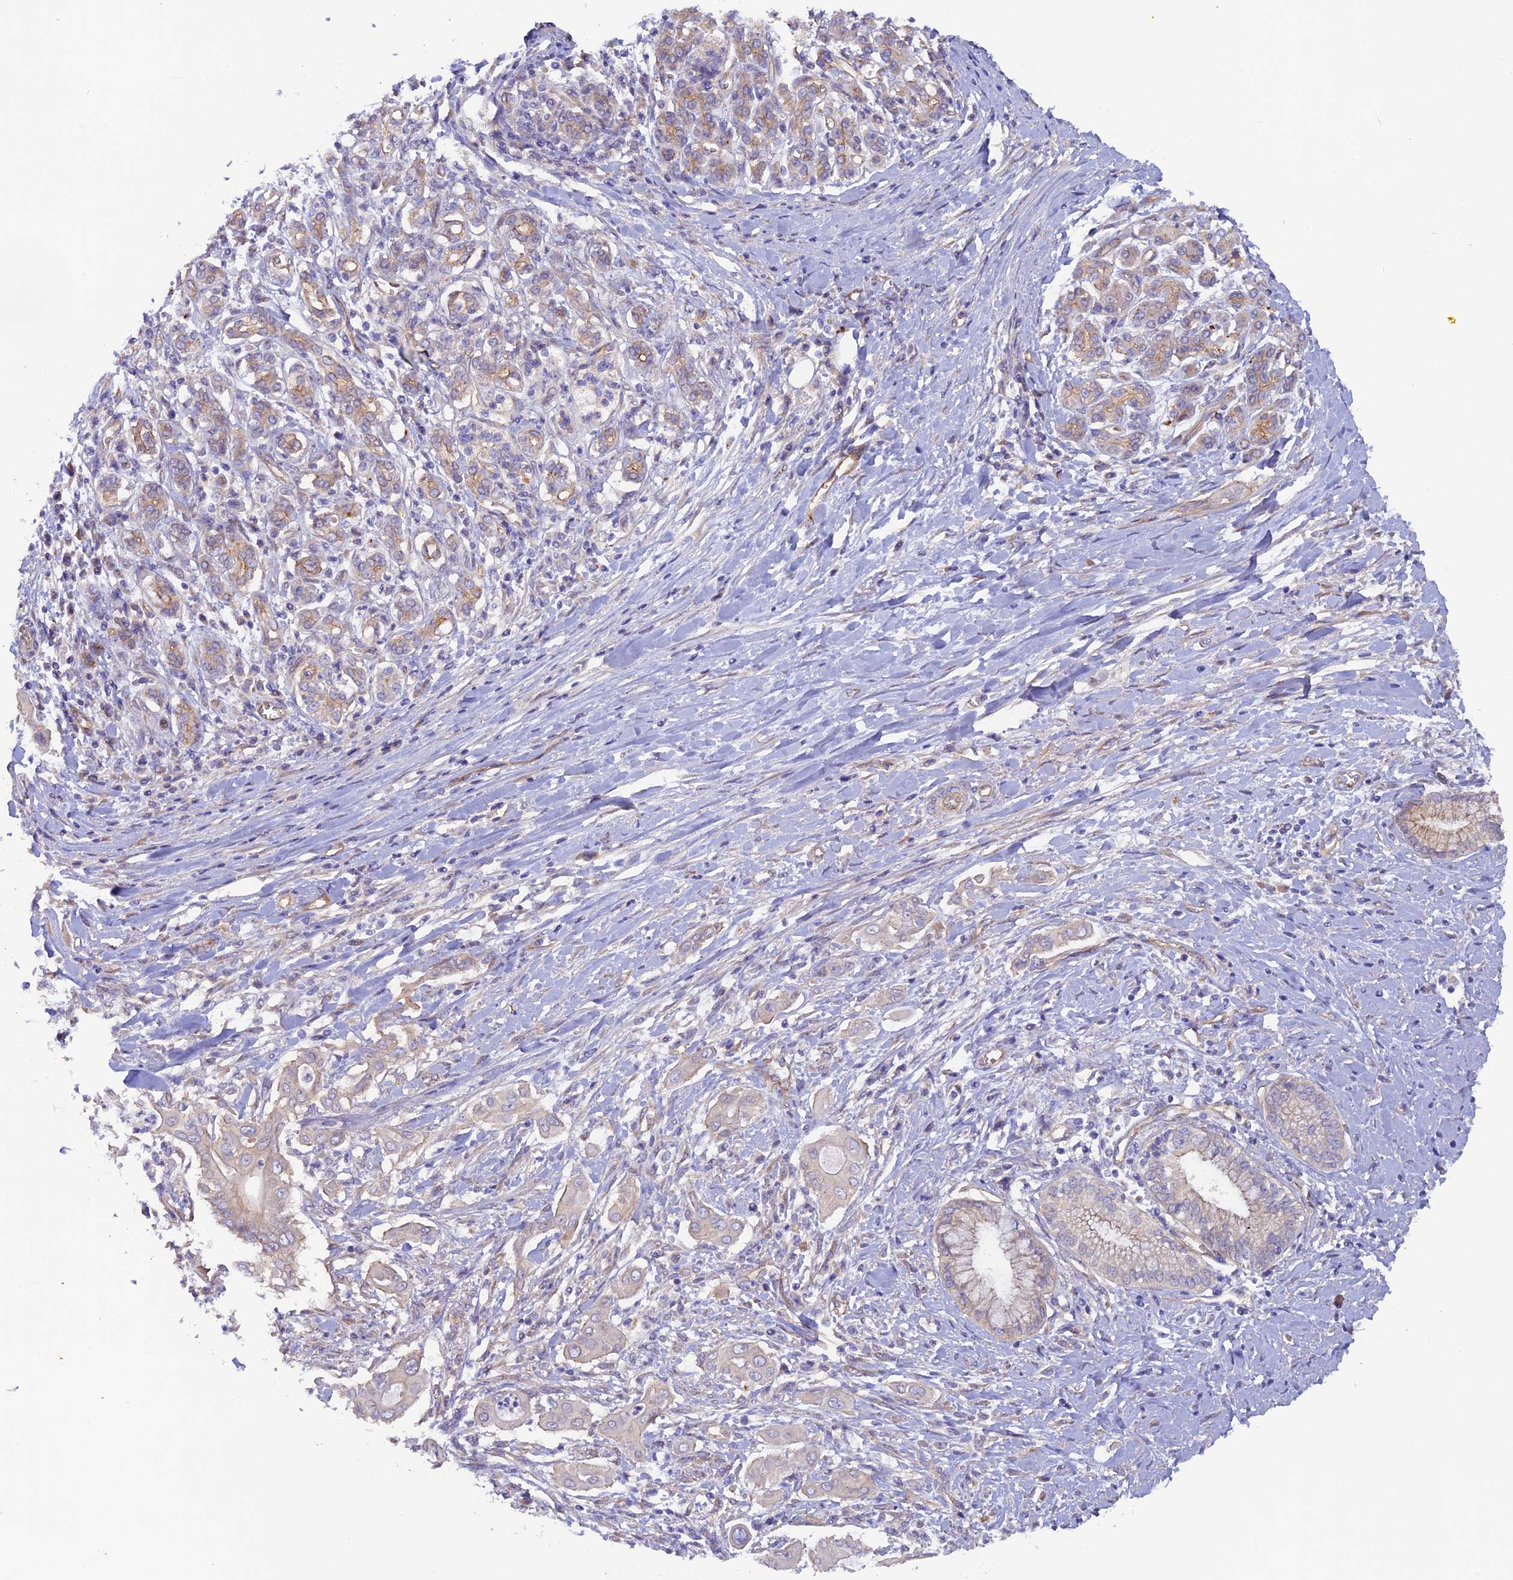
{"staining": {"intensity": "negative", "quantity": "none", "location": "none"}, "tissue": "pancreatic cancer", "cell_type": "Tumor cells", "image_type": "cancer", "snomed": [{"axis": "morphology", "description": "Adenocarcinoma, NOS"}, {"axis": "topography", "description": "Pancreas"}], "caption": "IHC of pancreatic cancer displays no positivity in tumor cells. (Immunohistochemistry, brightfield microscopy, high magnification).", "gene": "DUS3L", "patient": {"sex": "male", "age": 58}}